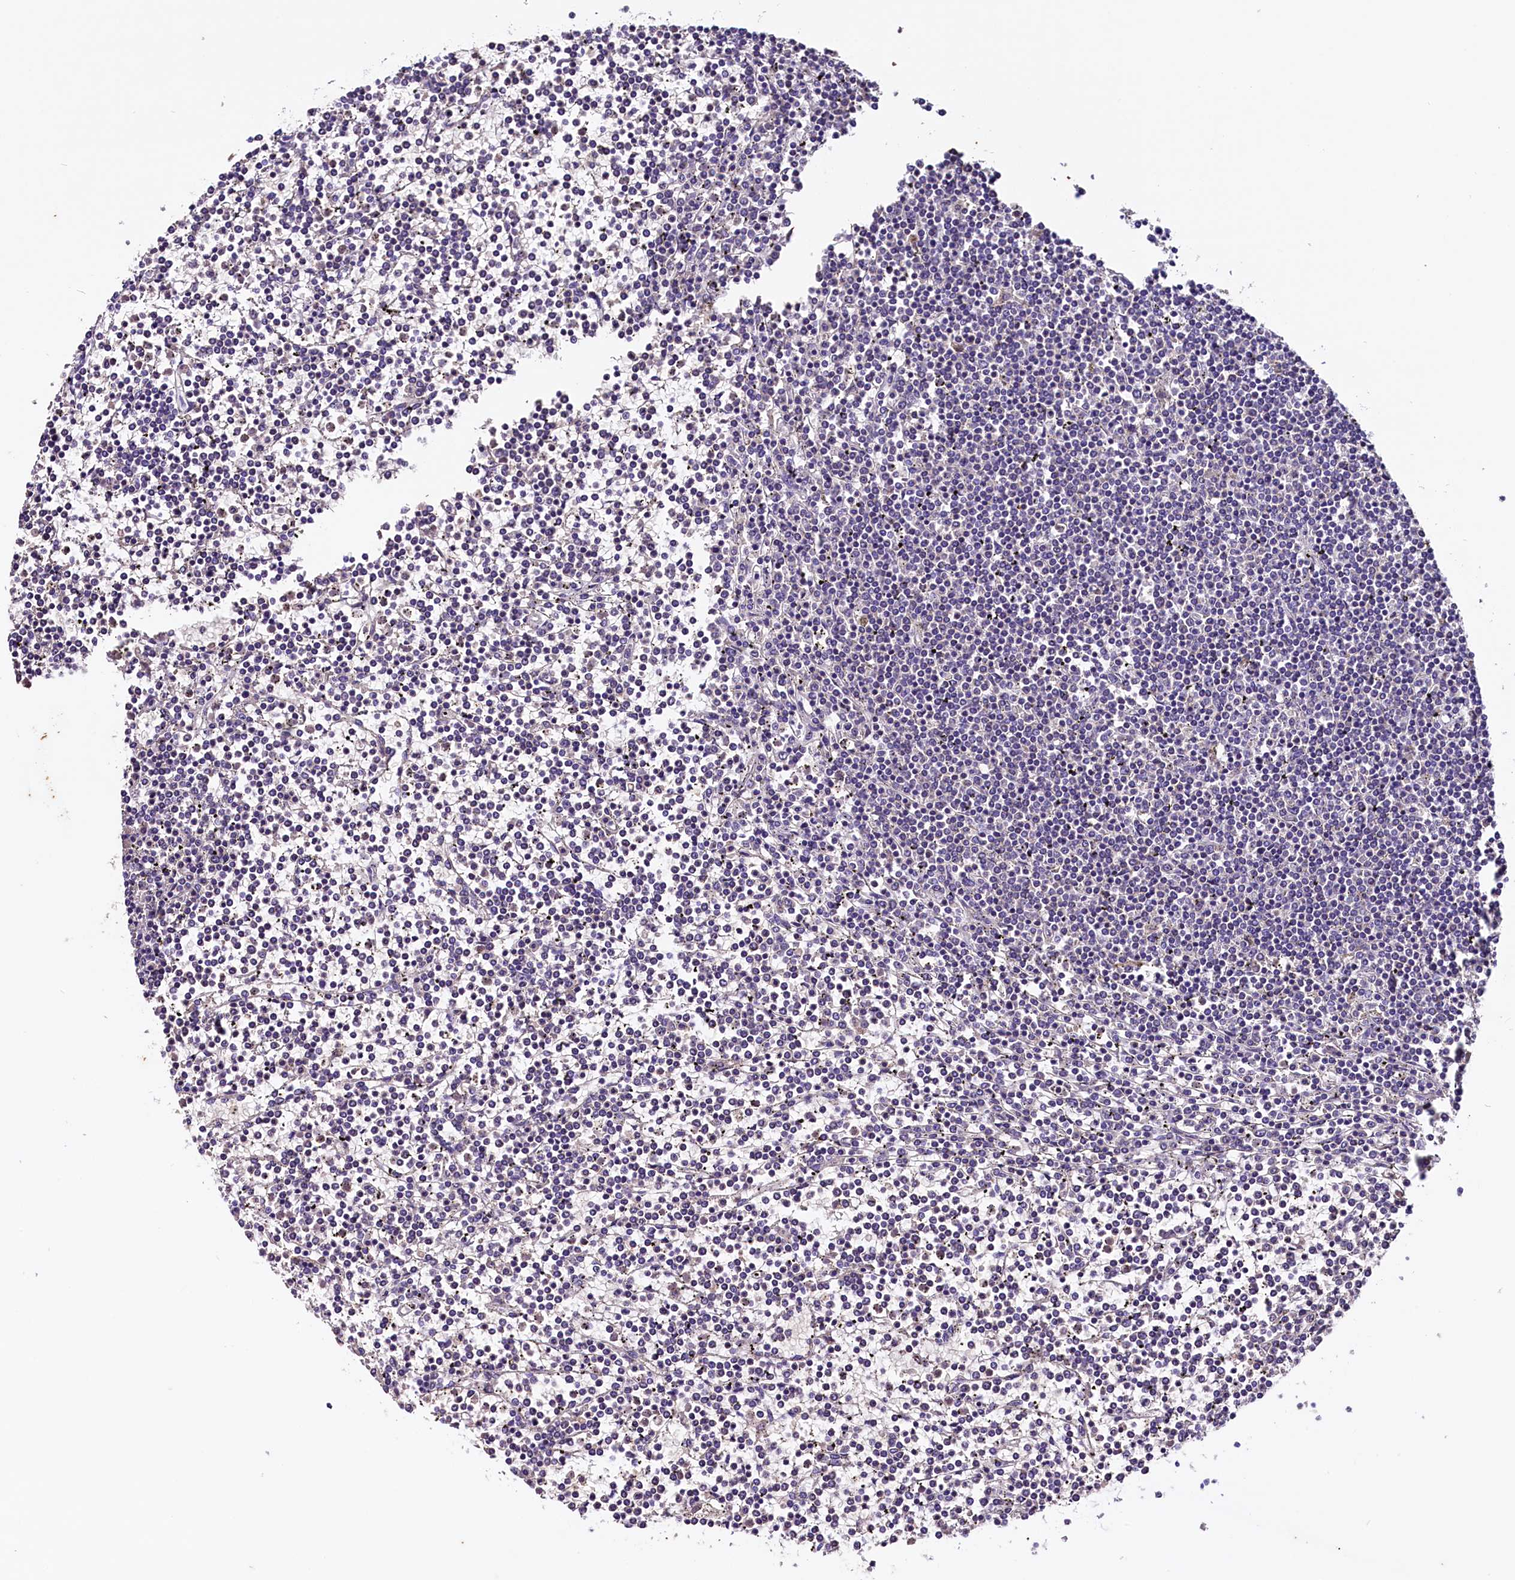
{"staining": {"intensity": "negative", "quantity": "none", "location": "none"}, "tissue": "lymphoma", "cell_type": "Tumor cells", "image_type": "cancer", "snomed": [{"axis": "morphology", "description": "Malignant lymphoma, non-Hodgkin's type, Low grade"}, {"axis": "topography", "description": "Spleen"}], "caption": "The photomicrograph exhibits no staining of tumor cells in malignant lymphoma, non-Hodgkin's type (low-grade).", "gene": "SIX5", "patient": {"sex": "female", "age": 19}}